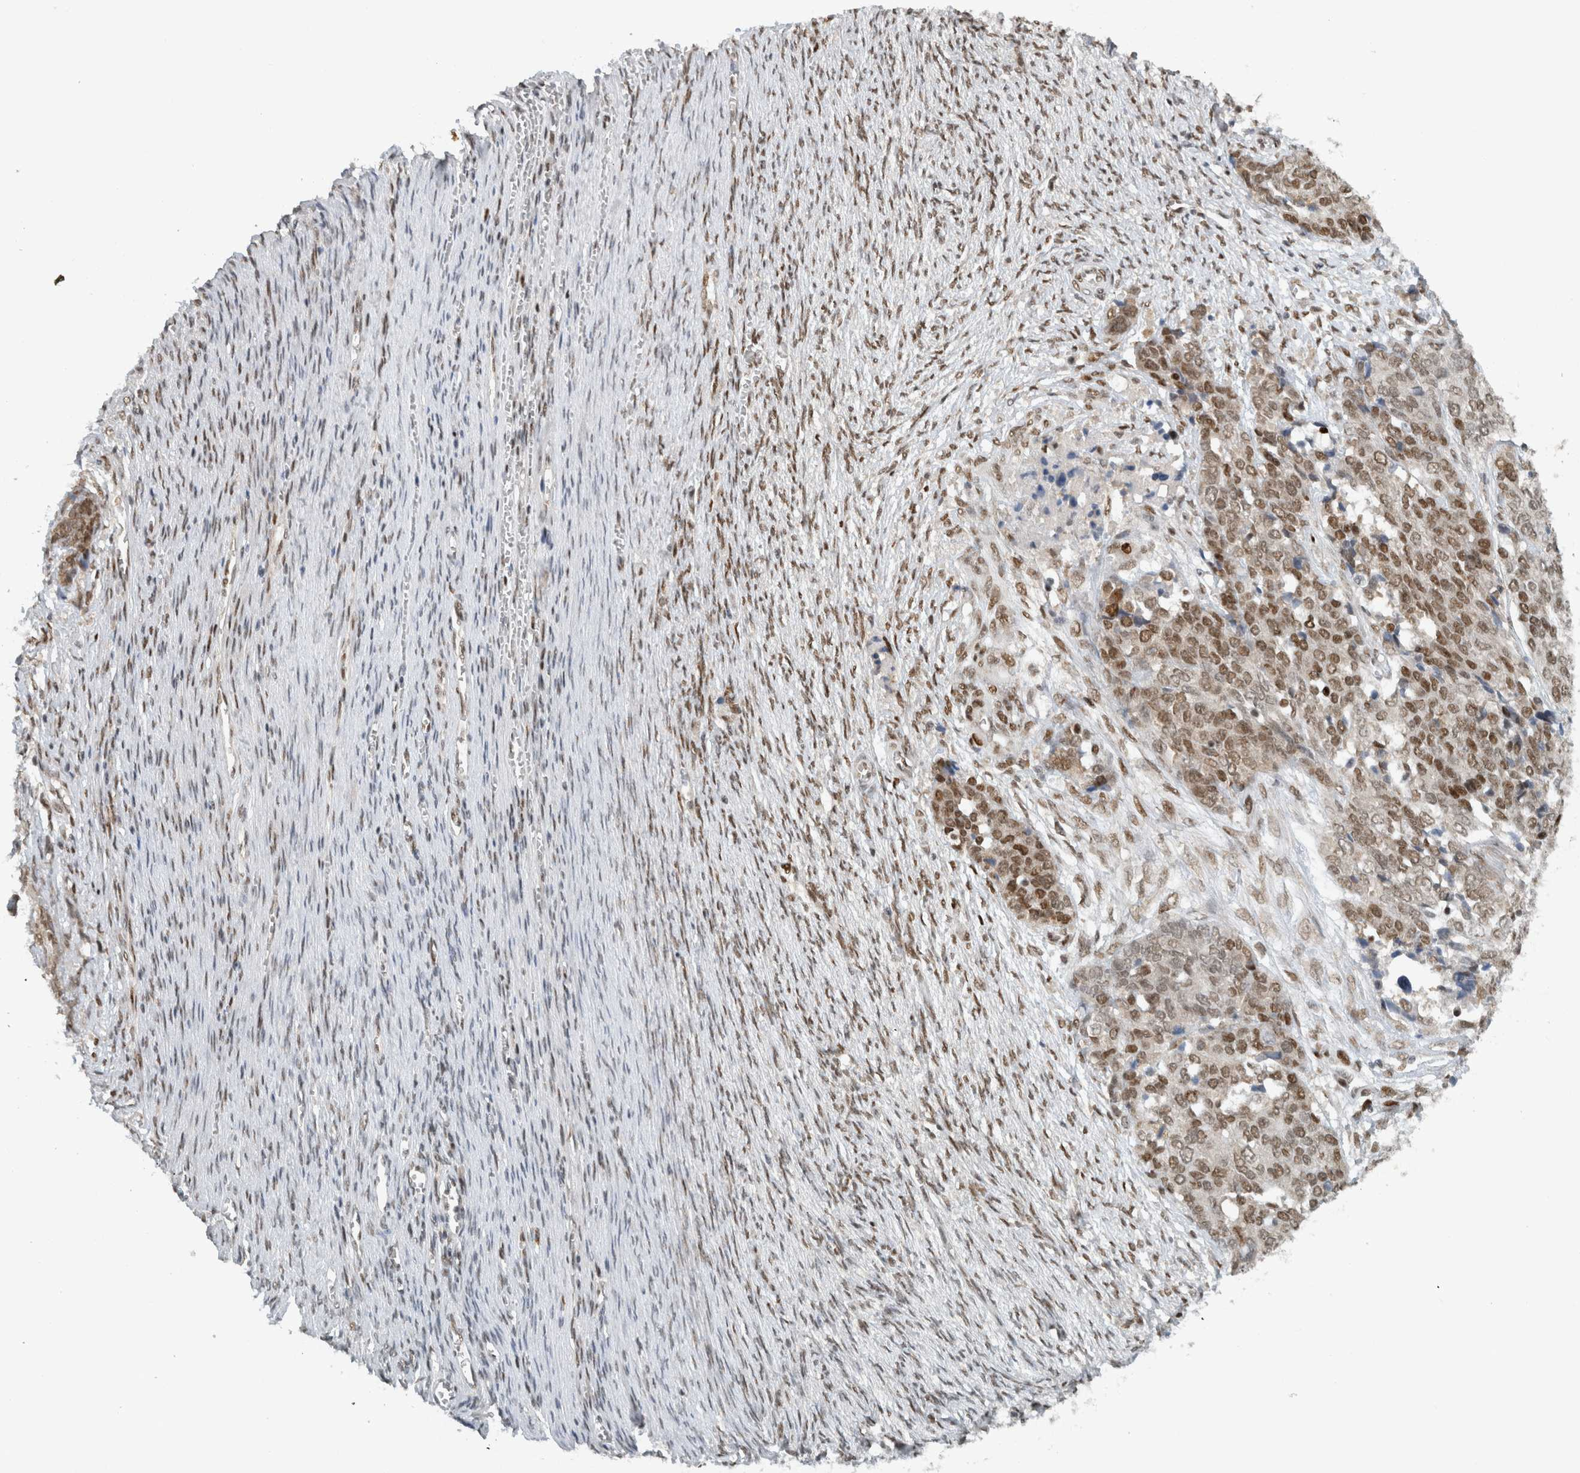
{"staining": {"intensity": "moderate", "quantity": ">75%", "location": "nuclear"}, "tissue": "ovarian cancer", "cell_type": "Tumor cells", "image_type": "cancer", "snomed": [{"axis": "morphology", "description": "Cystadenocarcinoma, serous, NOS"}, {"axis": "topography", "description": "Ovary"}], "caption": "Serous cystadenocarcinoma (ovarian) was stained to show a protein in brown. There is medium levels of moderate nuclear positivity in approximately >75% of tumor cells. The staining was performed using DAB, with brown indicating positive protein expression. Nuclei are stained blue with hematoxylin.", "gene": "HNRNPR", "patient": {"sex": "female", "age": 44}}